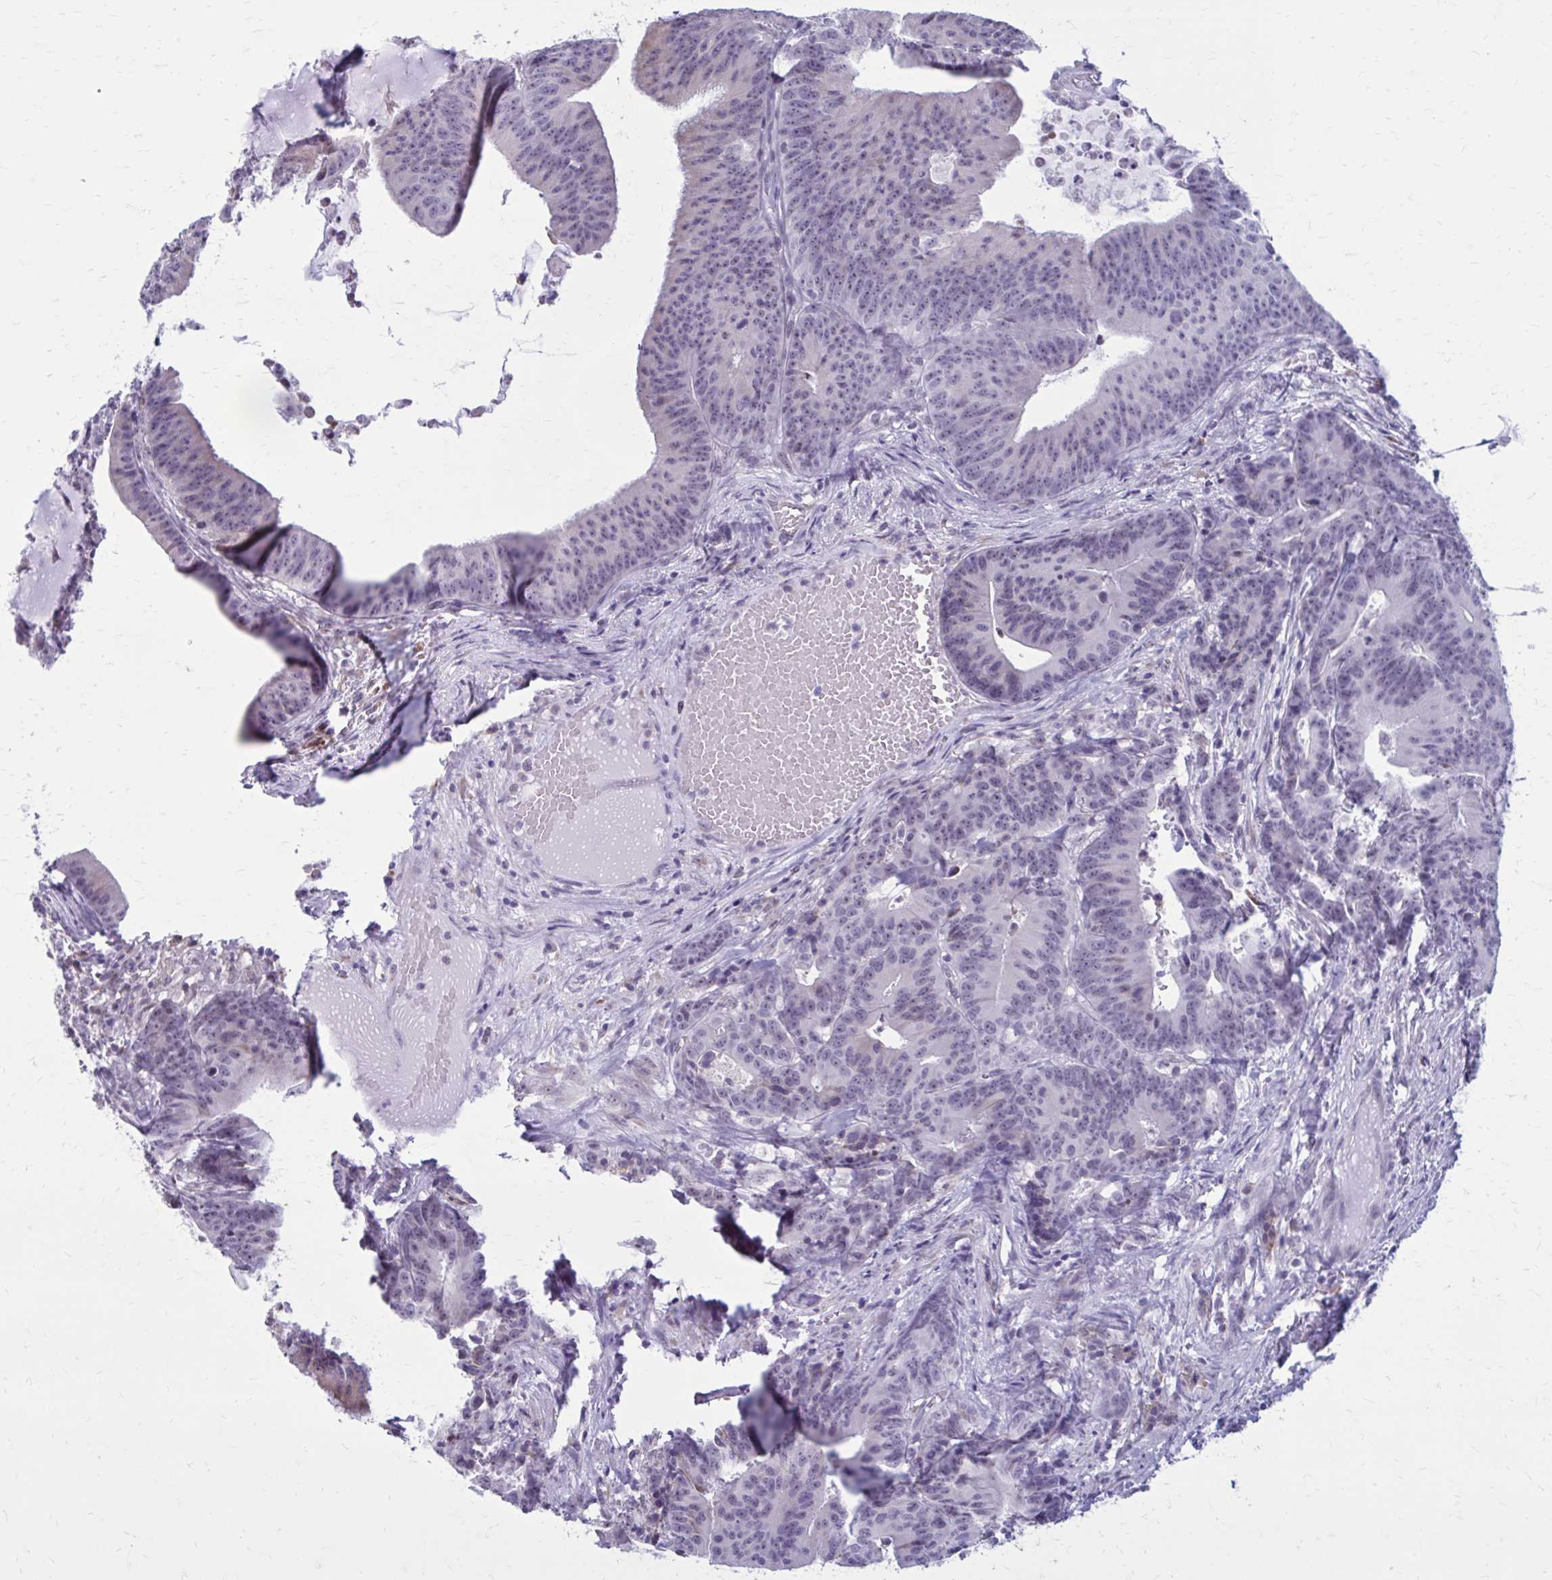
{"staining": {"intensity": "negative", "quantity": "none", "location": "none"}, "tissue": "colorectal cancer", "cell_type": "Tumor cells", "image_type": "cancer", "snomed": [{"axis": "morphology", "description": "Adenocarcinoma, NOS"}, {"axis": "topography", "description": "Colon"}], "caption": "Micrograph shows no protein expression in tumor cells of colorectal cancer (adenocarcinoma) tissue.", "gene": "PROSER1", "patient": {"sex": "female", "age": 78}}